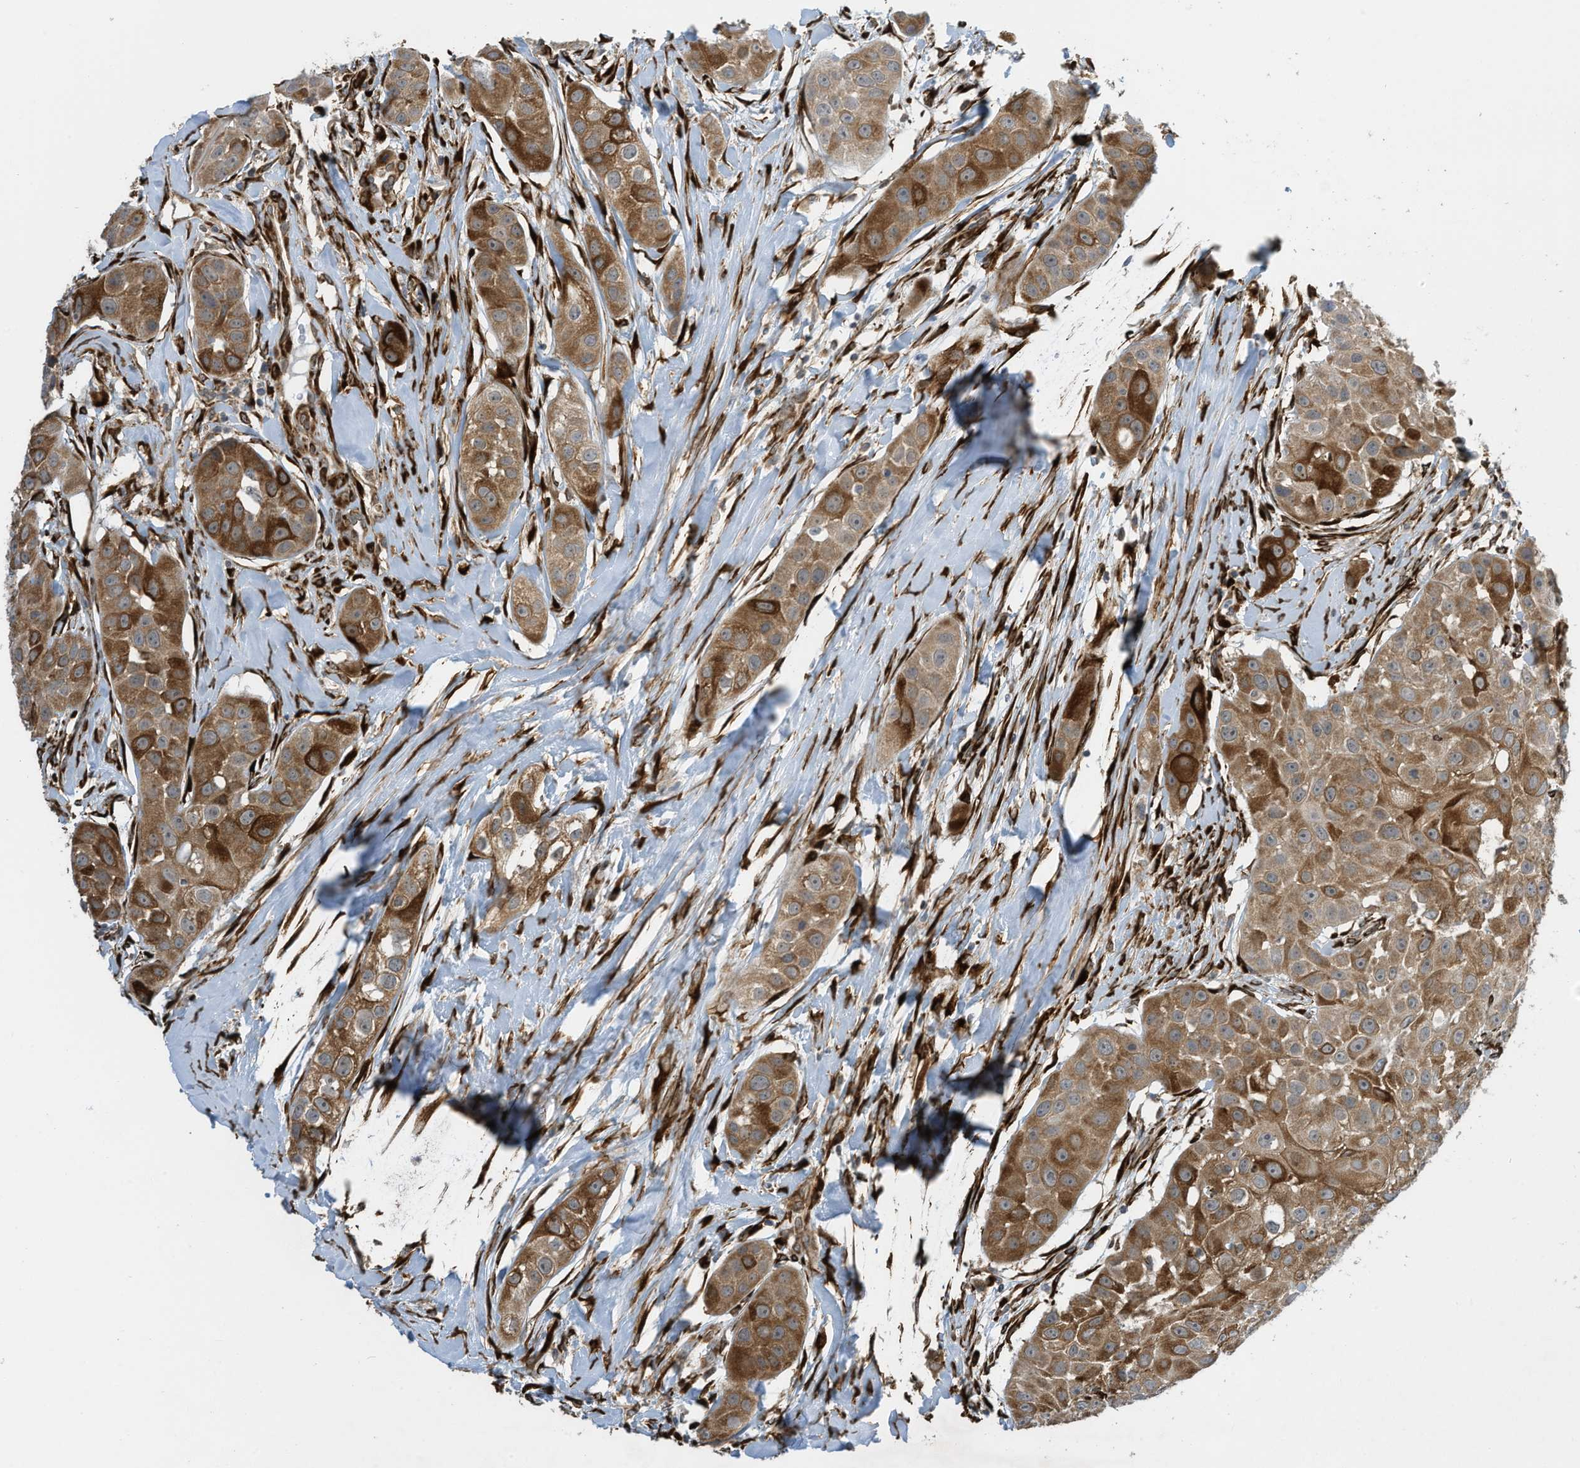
{"staining": {"intensity": "moderate", "quantity": ">75%", "location": "cytoplasmic/membranous"}, "tissue": "head and neck cancer", "cell_type": "Tumor cells", "image_type": "cancer", "snomed": [{"axis": "morphology", "description": "Normal tissue, NOS"}, {"axis": "morphology", "description": "Squamous cell carcinoma, NOS"}, {"axis": "topography", "description": "Skeletal muscle"}, {"axis": "topography", "description": "Head-Neck"}], "caption": "Immunohistochemistry (IHC) (DAB (3,3'-diaminobenzidine)) staining of head and neck squamous cell carcinoma shows moderate cytoplasmic/membranous protein positivity in approximately >75% of tumor cells.", "gene": "ZBTB45", "patient": {"sex": "male", "age": 51}}